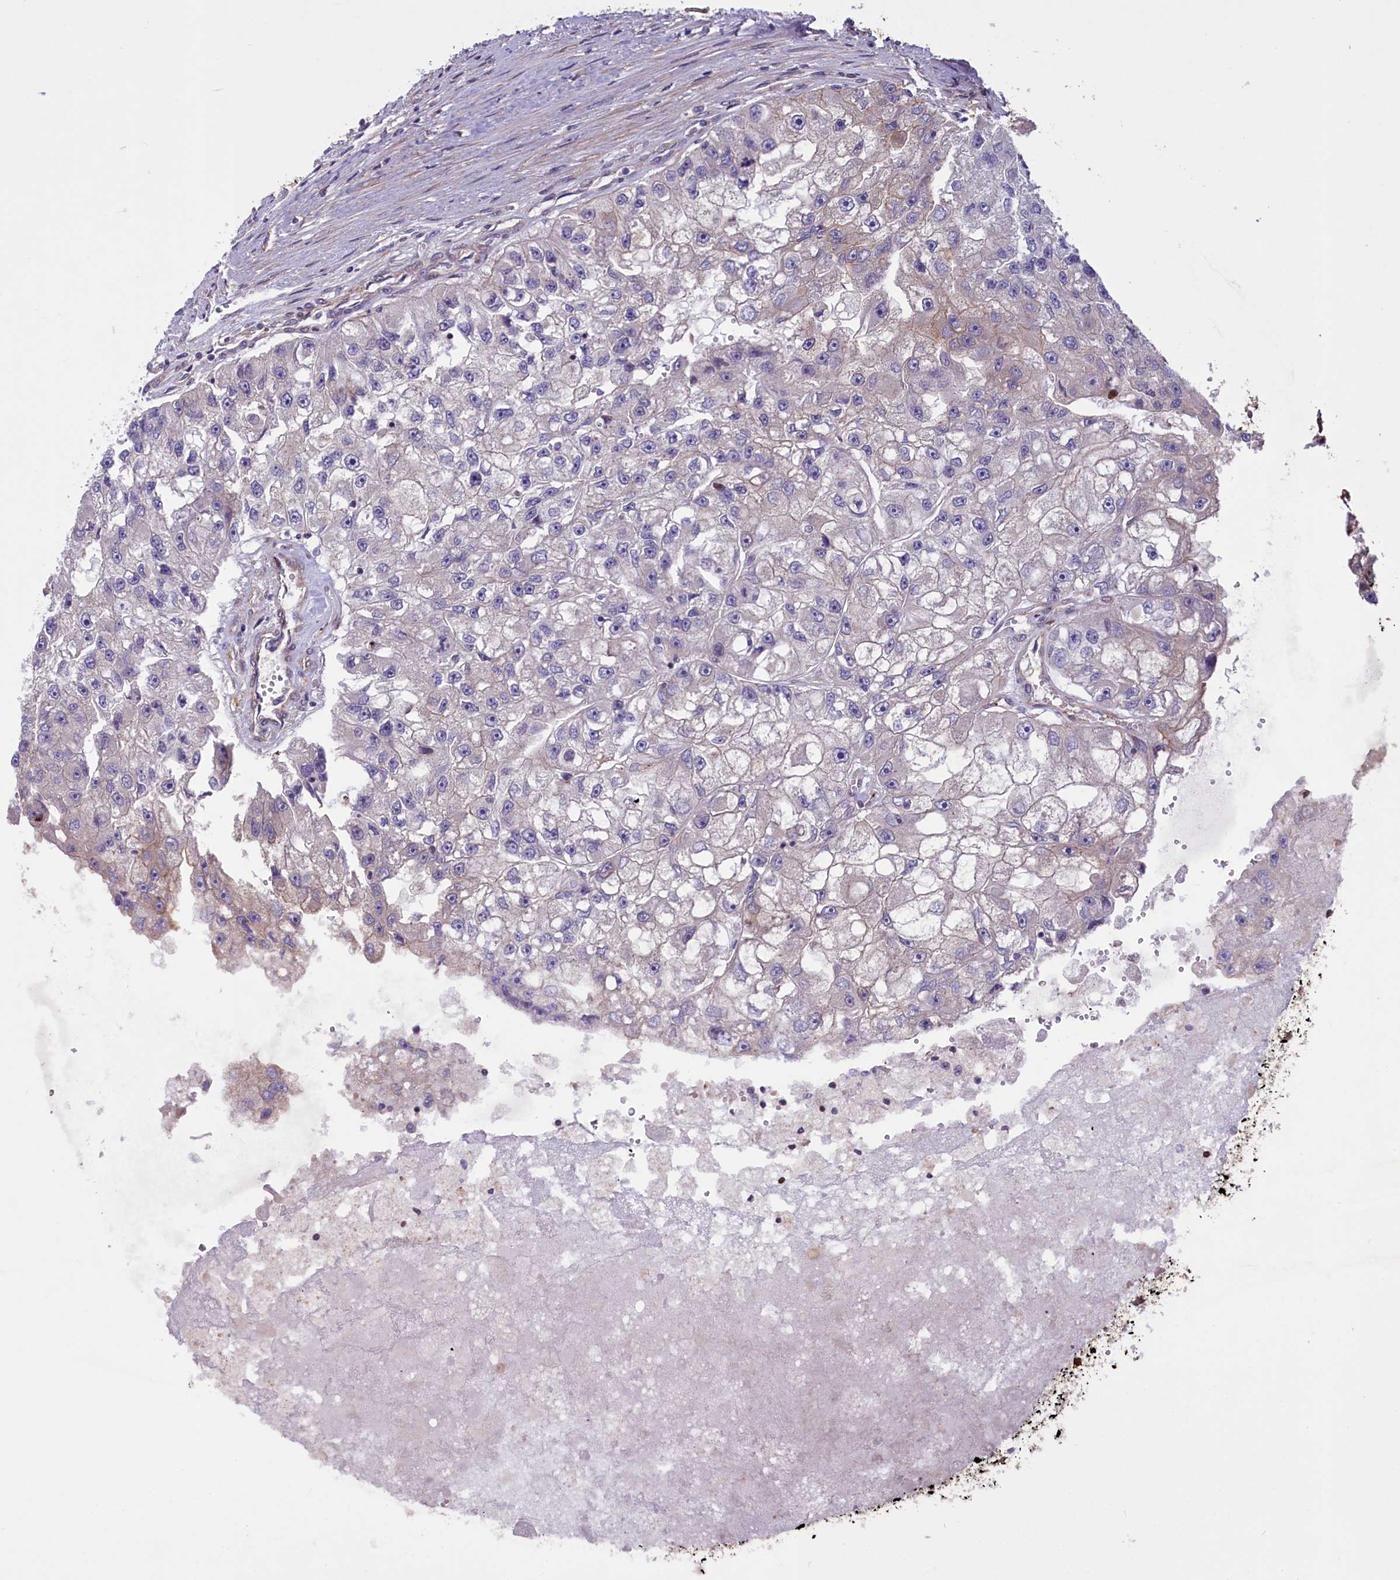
{"staining": {"intensity": "negative", "quantity": "none", "location": "none"}, "tissue": "renal cancer", "cell_type": "Tumor cells", "image_type": "cancer", "snomed": [{"axis": "morphology", "description": "Adenocarcinoma, NOS"}, {"axis": "topography", "description": "Kidney"}], "caption": "Photomicrograph shows no protein positivity in tumor cells of renal cancer tissue.", "gene": "MAN2C1", "patient": {"sex": "male", "age": 63}}